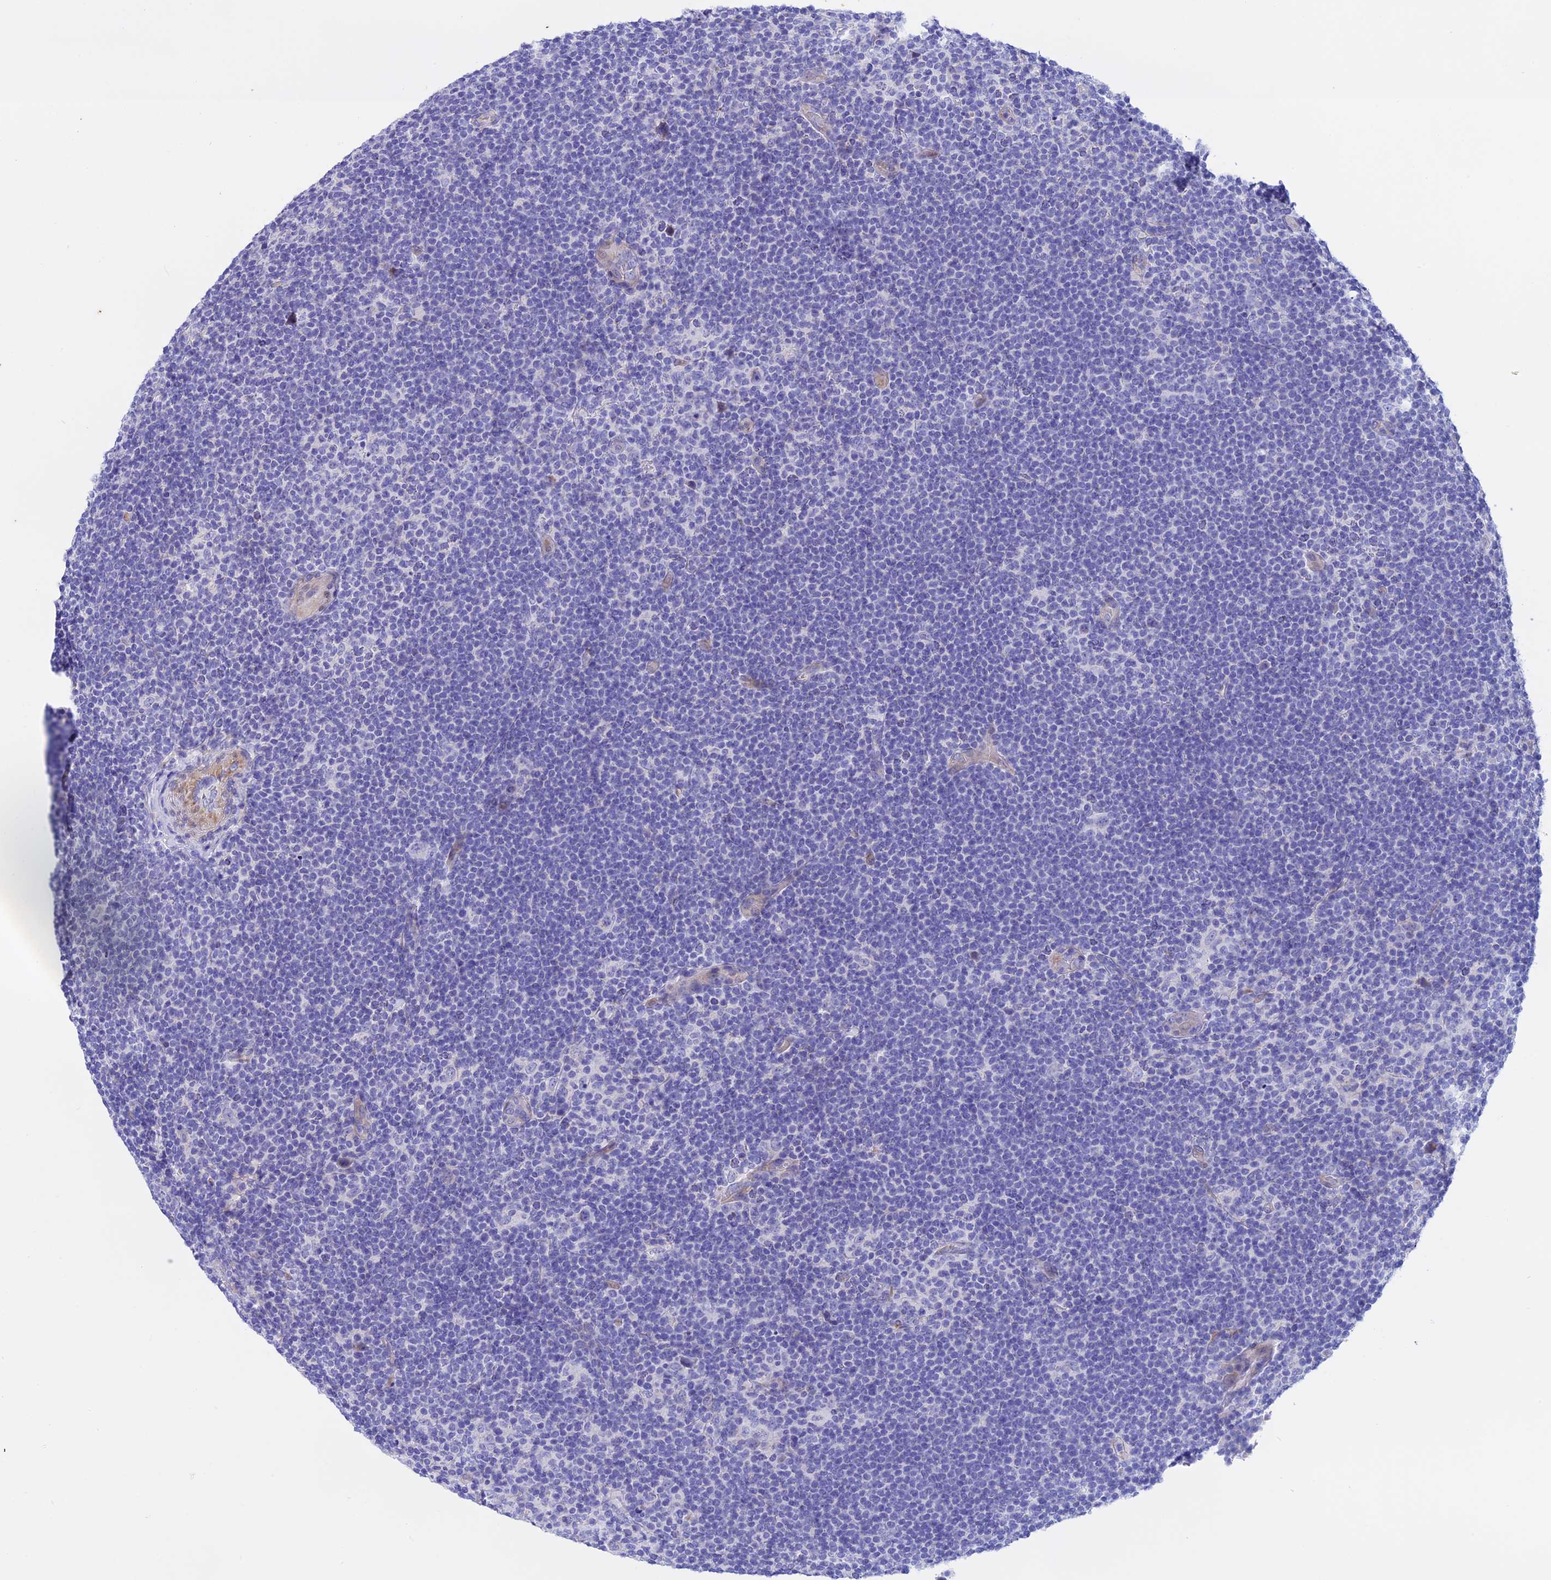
{"staining": {"intensity": "negative", "quantity": "none", "location": "none"}, "tissue": "lymphoma", "cell_type": "Tumor cells", "image_type": "cancer", "snomed": [{"axis": "morphology", "description": "Hodgkin's disease, NOS"}, {"axis": "topography", "description": "Lymph node"}], "caption": "Tumor cells show no significant protein staining in lymphoma.", "gene": "TMEM138", "patient": {"sex": "female", "age": 57}}